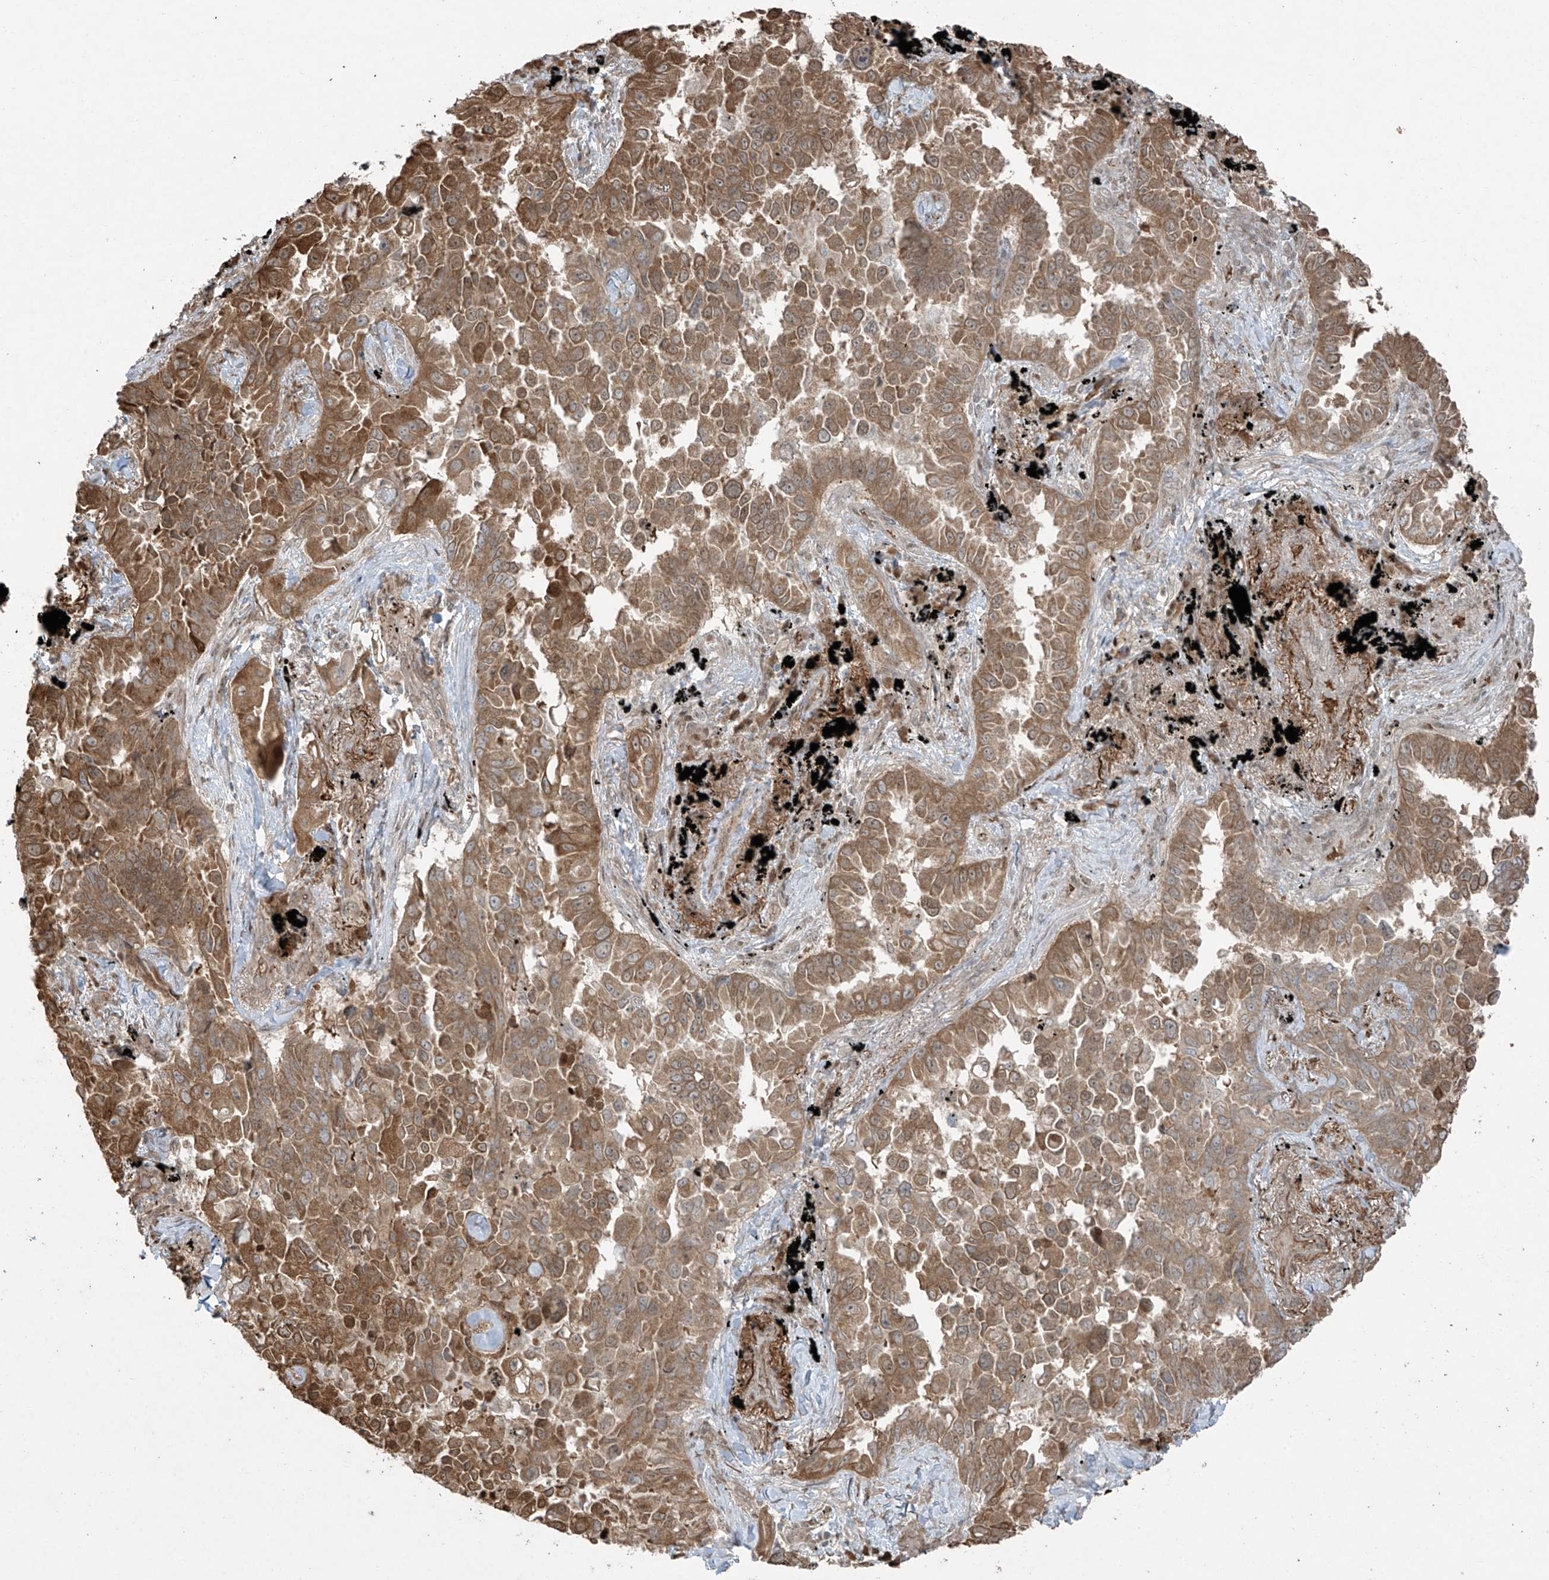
{"staining": {"intensity": "moderate", "quantity": ">75%", "location": "cytoplasmic/membranous"}, "tissue": "lung cancer", "cell_type": "Tumor cells", "image_type": "cancer", "snomed": [{"axis": "morphology", "description": "Adenocarcinoma, NOS"}, {"axis": "topography", "description": "Lung"}], "caption": "This is an image of IHC staining of lung cancer, which shows moderate expression in the cytoplasmic/membranous of tumor cells.", "gene": "TTC22", "patient": {"sex": "female", "age": 67}}